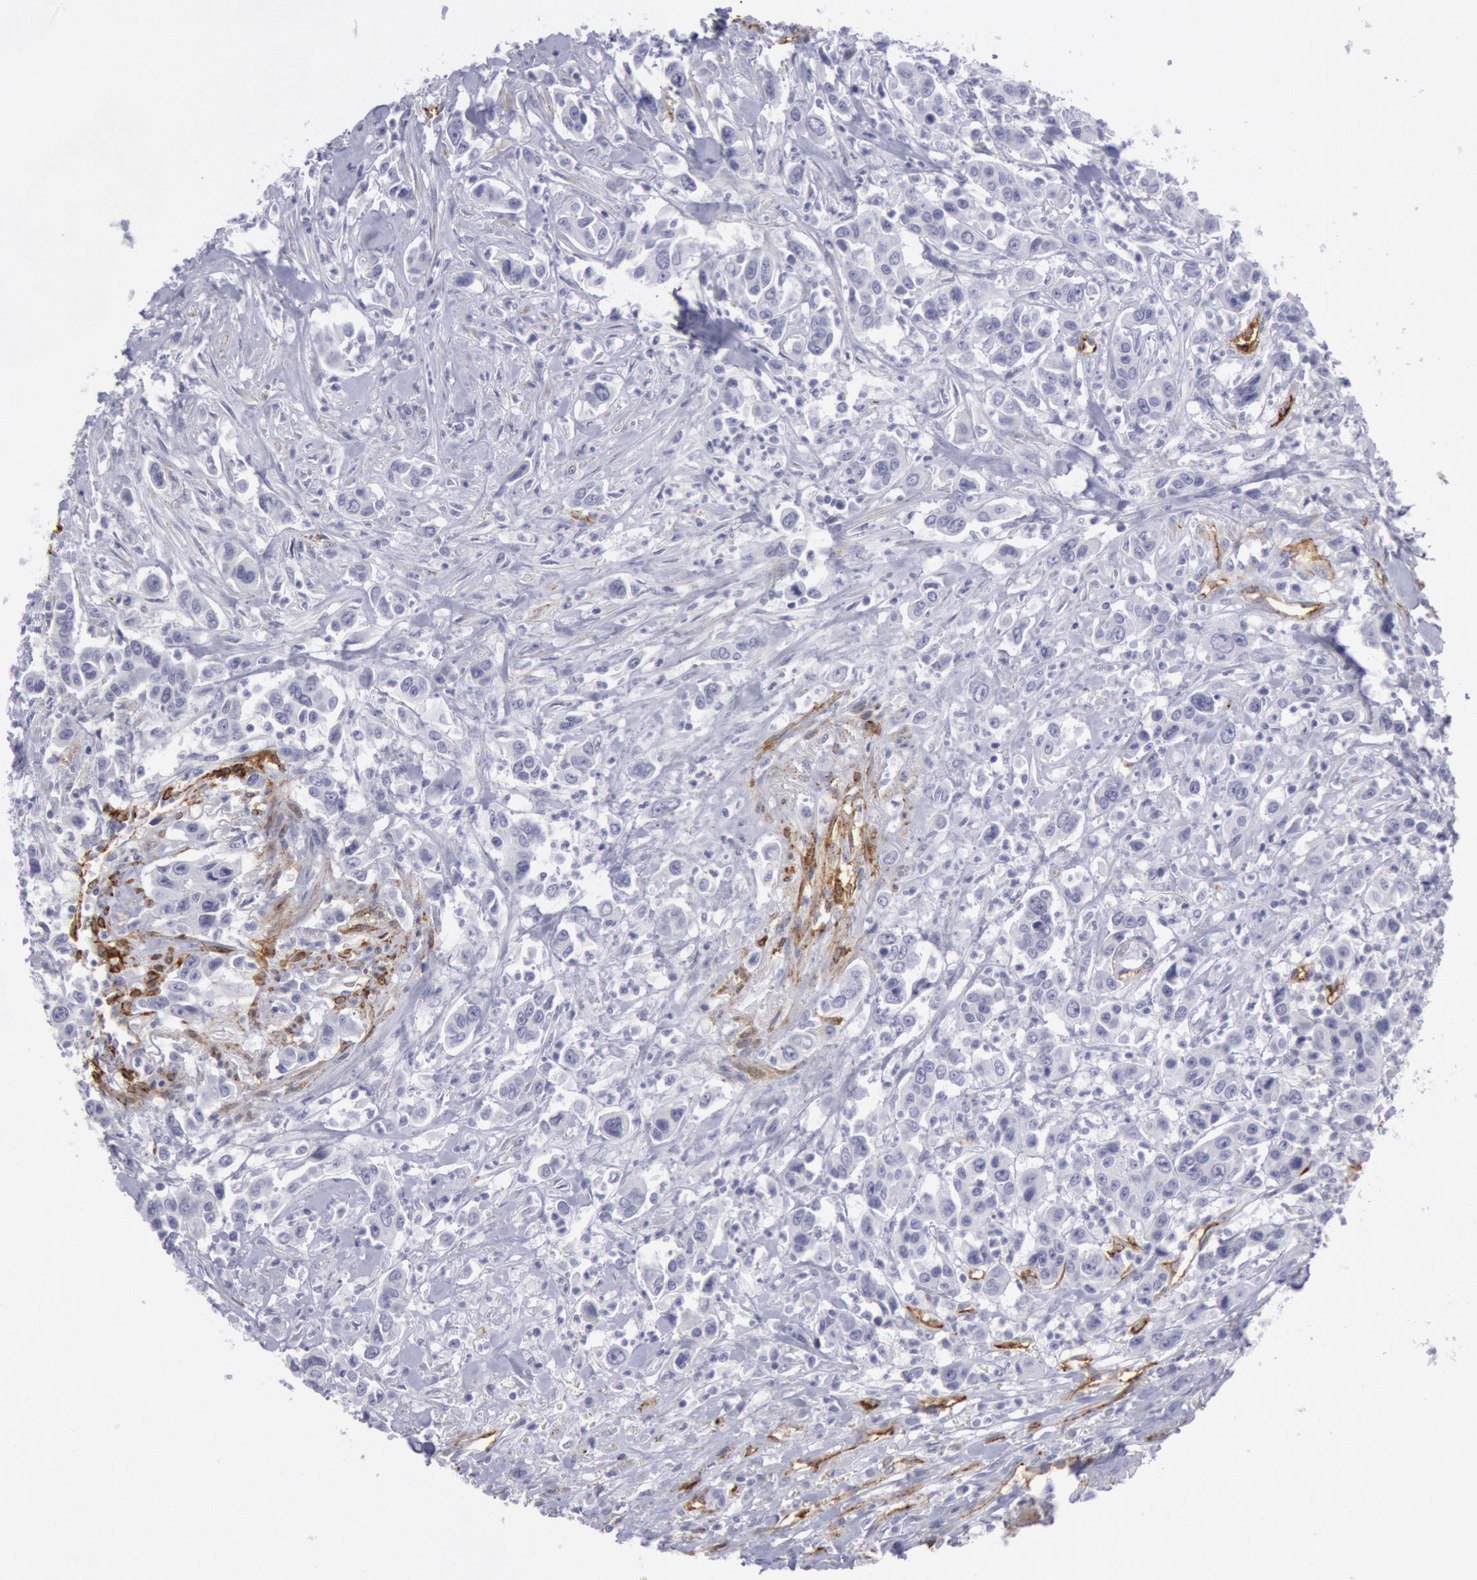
{"staining": {"intensity": "negative", "quantity": "none", "location": "none"}, "tissue": "urothelial cancer", "cell_type": "Tumor cells", "image_type": "cancer", "snomed": [{"axis": "morphology", "description": "Urothelial carcinoma, High grade"}, {"axis": "topography", "description": "Urinary bladder"}], "caption": "Tumor cells show no significant protein positivity in urothelial cancer. The staining was performed using DAB to visualize the protein expression in brown, while the nuclei were stained in blue with hematoxylin (Magnification: 20x).", "gene": "CDH13", "patient": {"sex": "male", "age": 86}}